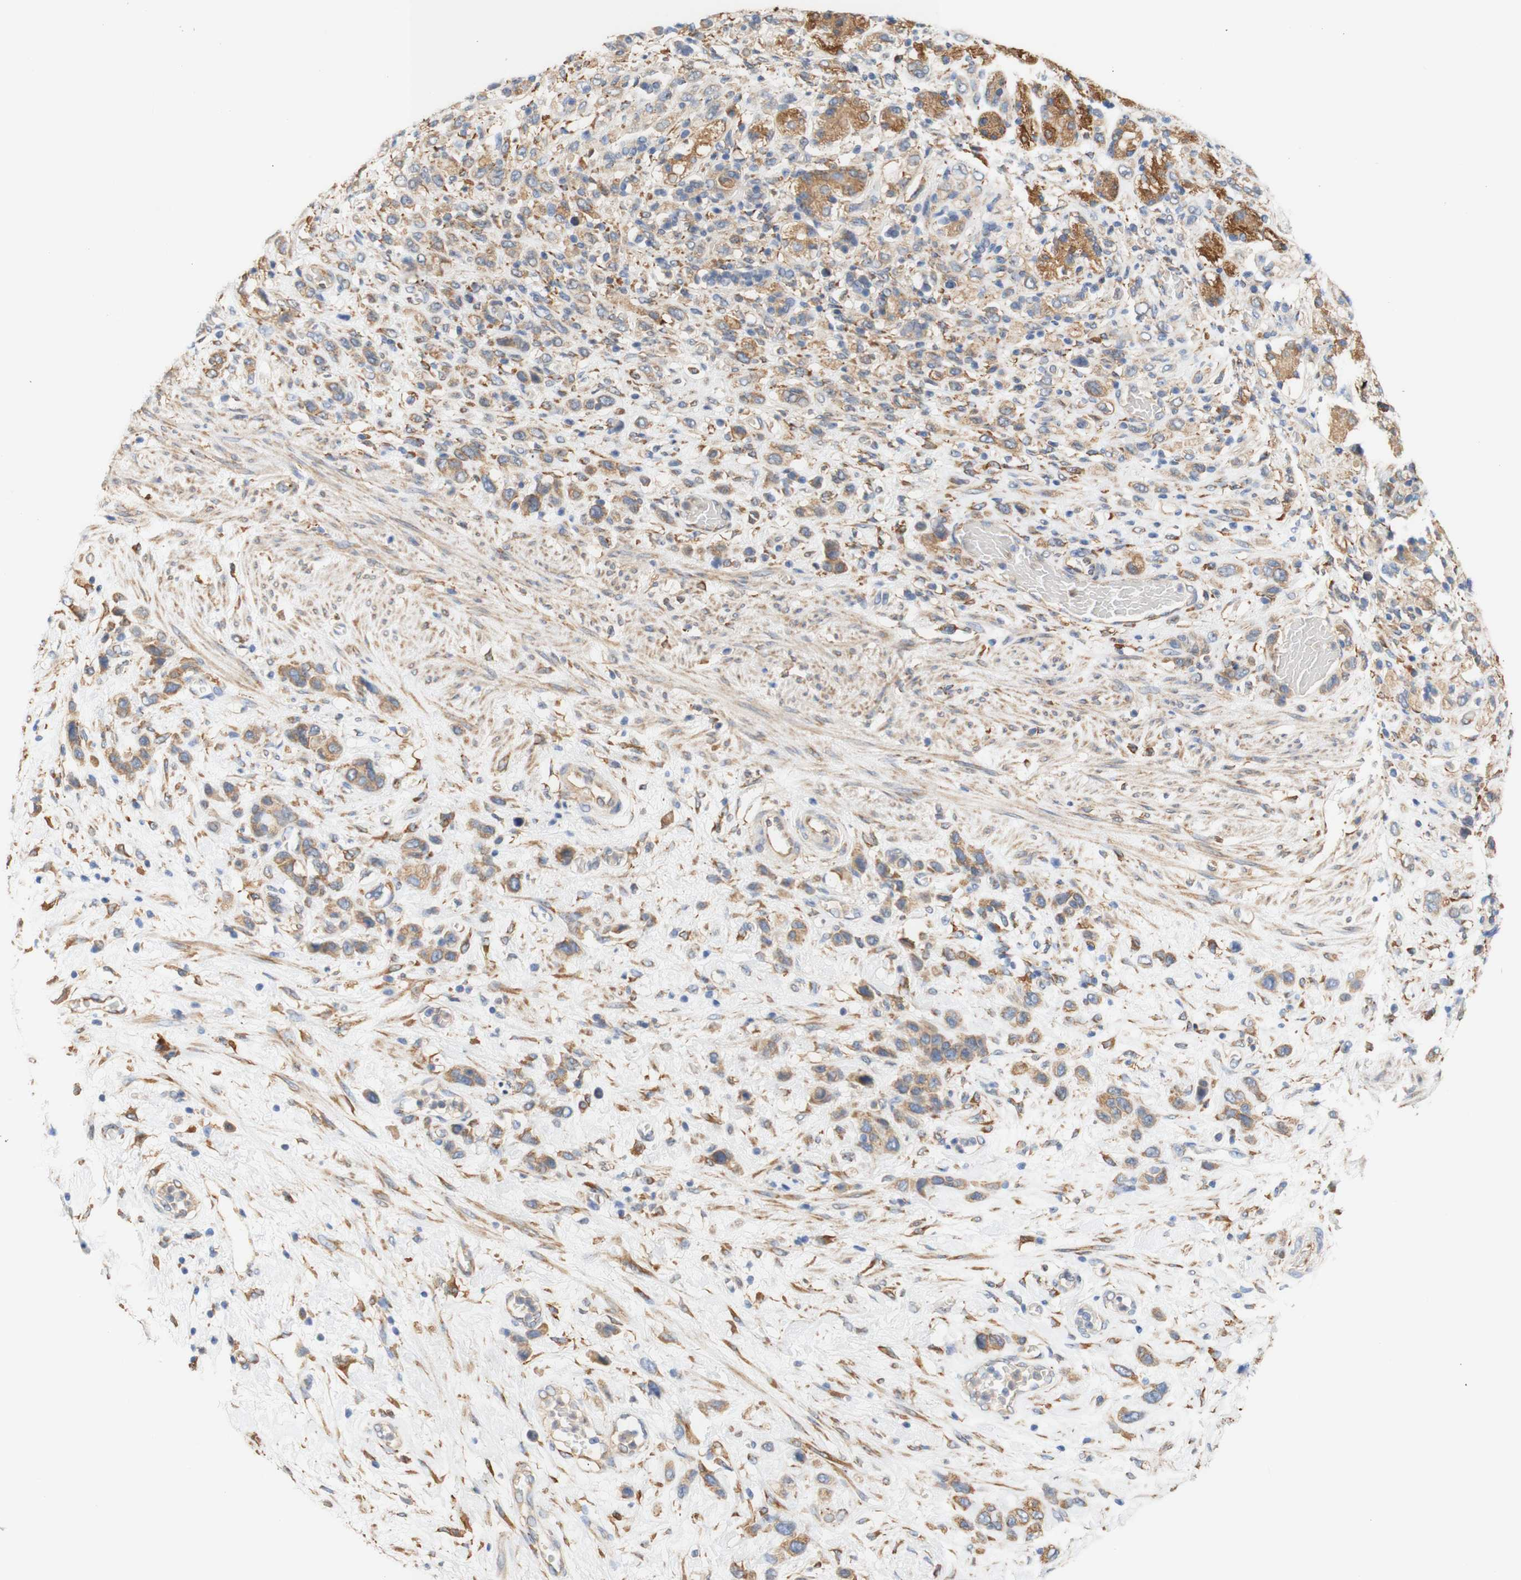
{"staining": {"intensity": "moderate", "quantity": ">75%", "location": "cytoplasmic/membranous"}, "tissue": "stomach cancer", "cell_type": "Tumor cells", "image_type": "cancer", "snomed": [{"axis": "morphology", "description": "Adenocarcinoma, NOS"}, {"axis": "morphology", "description": "Adenocarcinoma, High grade"}, {"axis": "topography", "description": "Stomach, upper"}, {"axis": "topography", "description": "Stomach, lower"}], "caption": "Stomach cancer (adenocarcinoma (high-grade)) stained with DAB immunohistochemistry (IHC) reveals medium levels of moderate cytoplasmic/membranous staining in approximately >75% of tumor cells.", "gene": "EIF2AK4", "patient": {"sex": "female", "age": 65}}